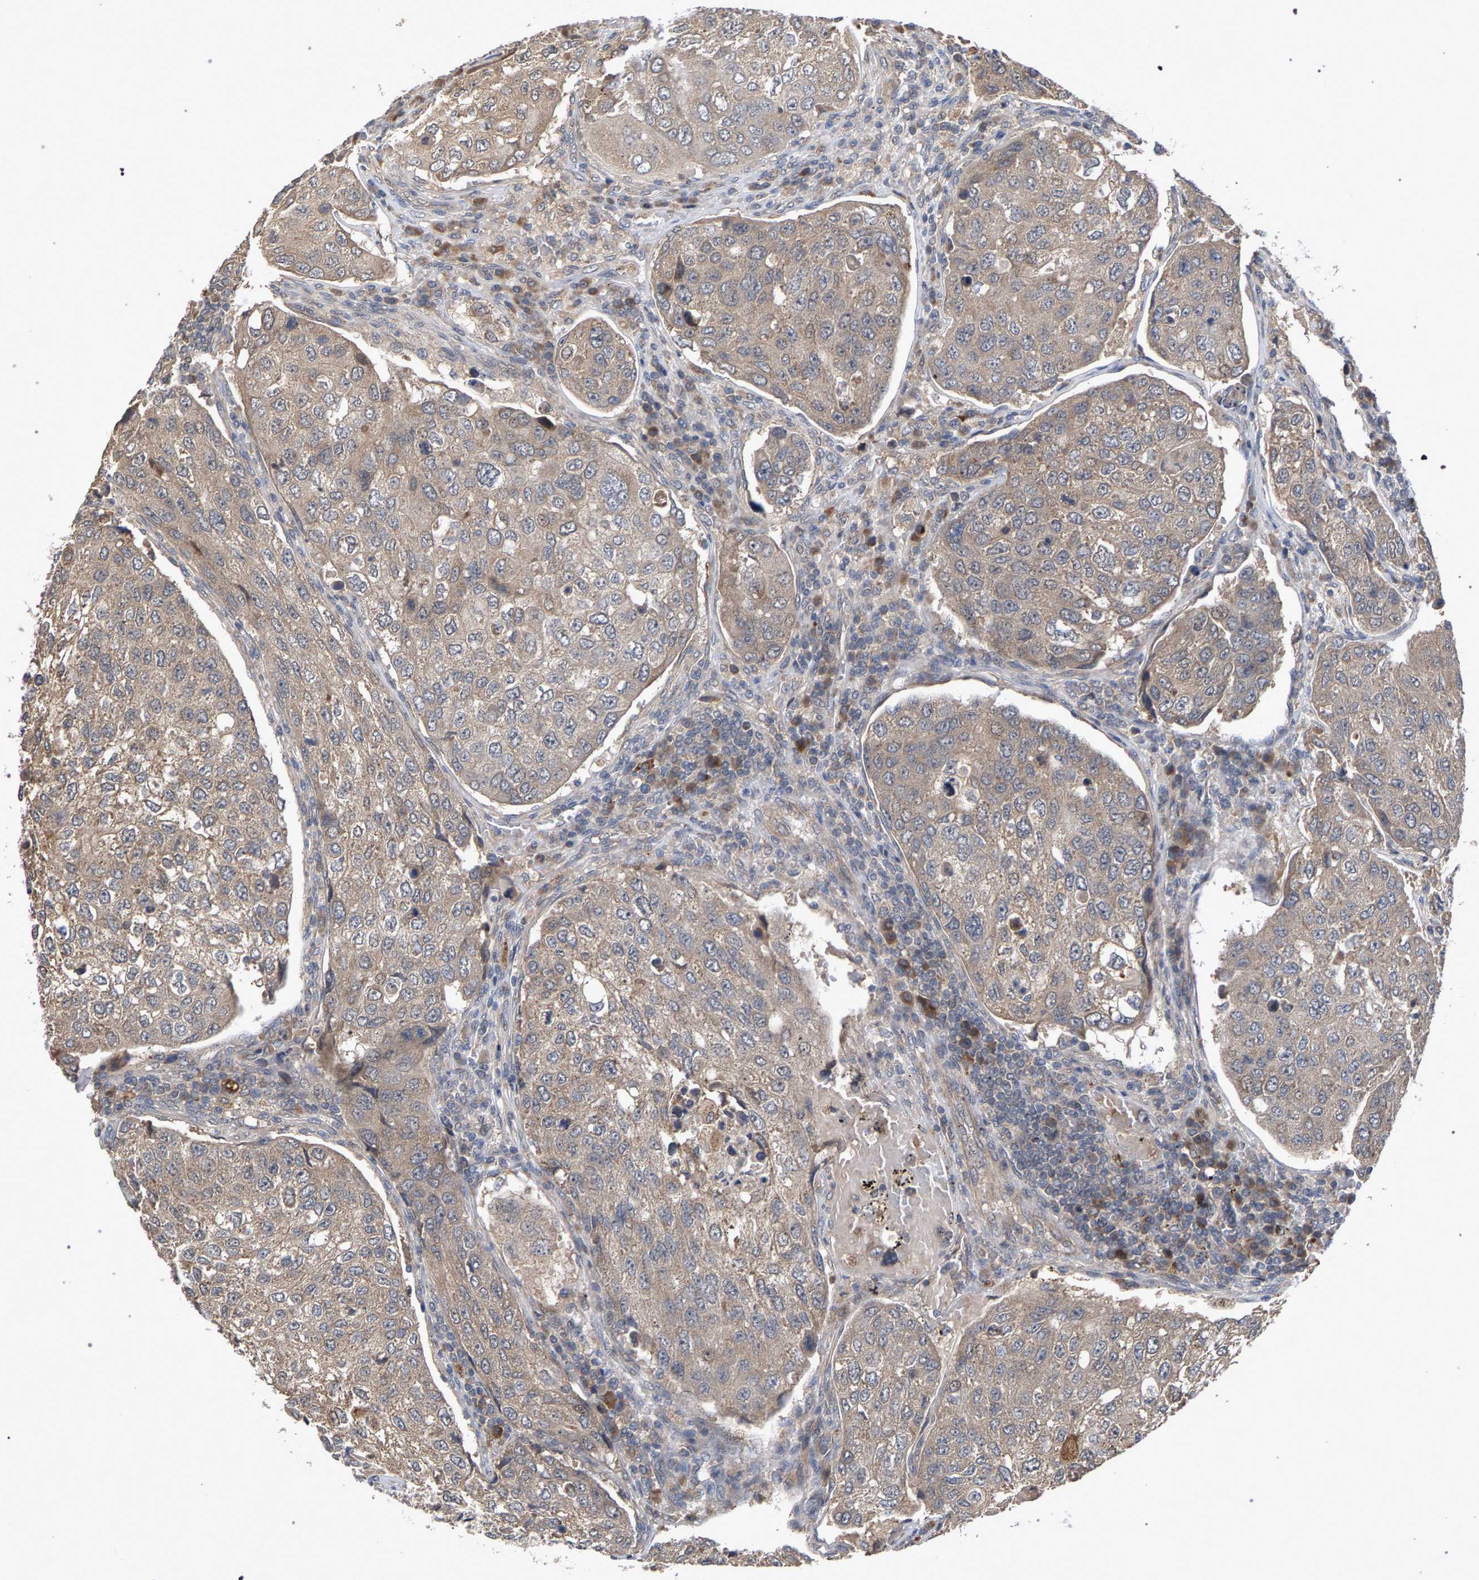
{"staining": {"intensity": "weak", "quantity": ">75%", "location": "cytoplasmic/membranous"}, "tissue": "urothelial cancer", "cell_type": "Tumor cells", "image_type": "cancer", "snomed": [{"axis": "morphology", "description": "Urothelial carcinoma, High grade"}, {"axis": "topography", "description": "Lymph node"}, {"axis": "topography", "description": "Urinary bladder"}], "caption": "Immunohistochemistry (IHC) photomicrograph of human high-grade urothelial carcinoma stained for a protein (brown), which reveals low levels of weak cytoplasmic/membranous expression in about >75% of tumor cells.", "gene": "SLC4A4", "patient": {"sex": "male", "age": 51}}